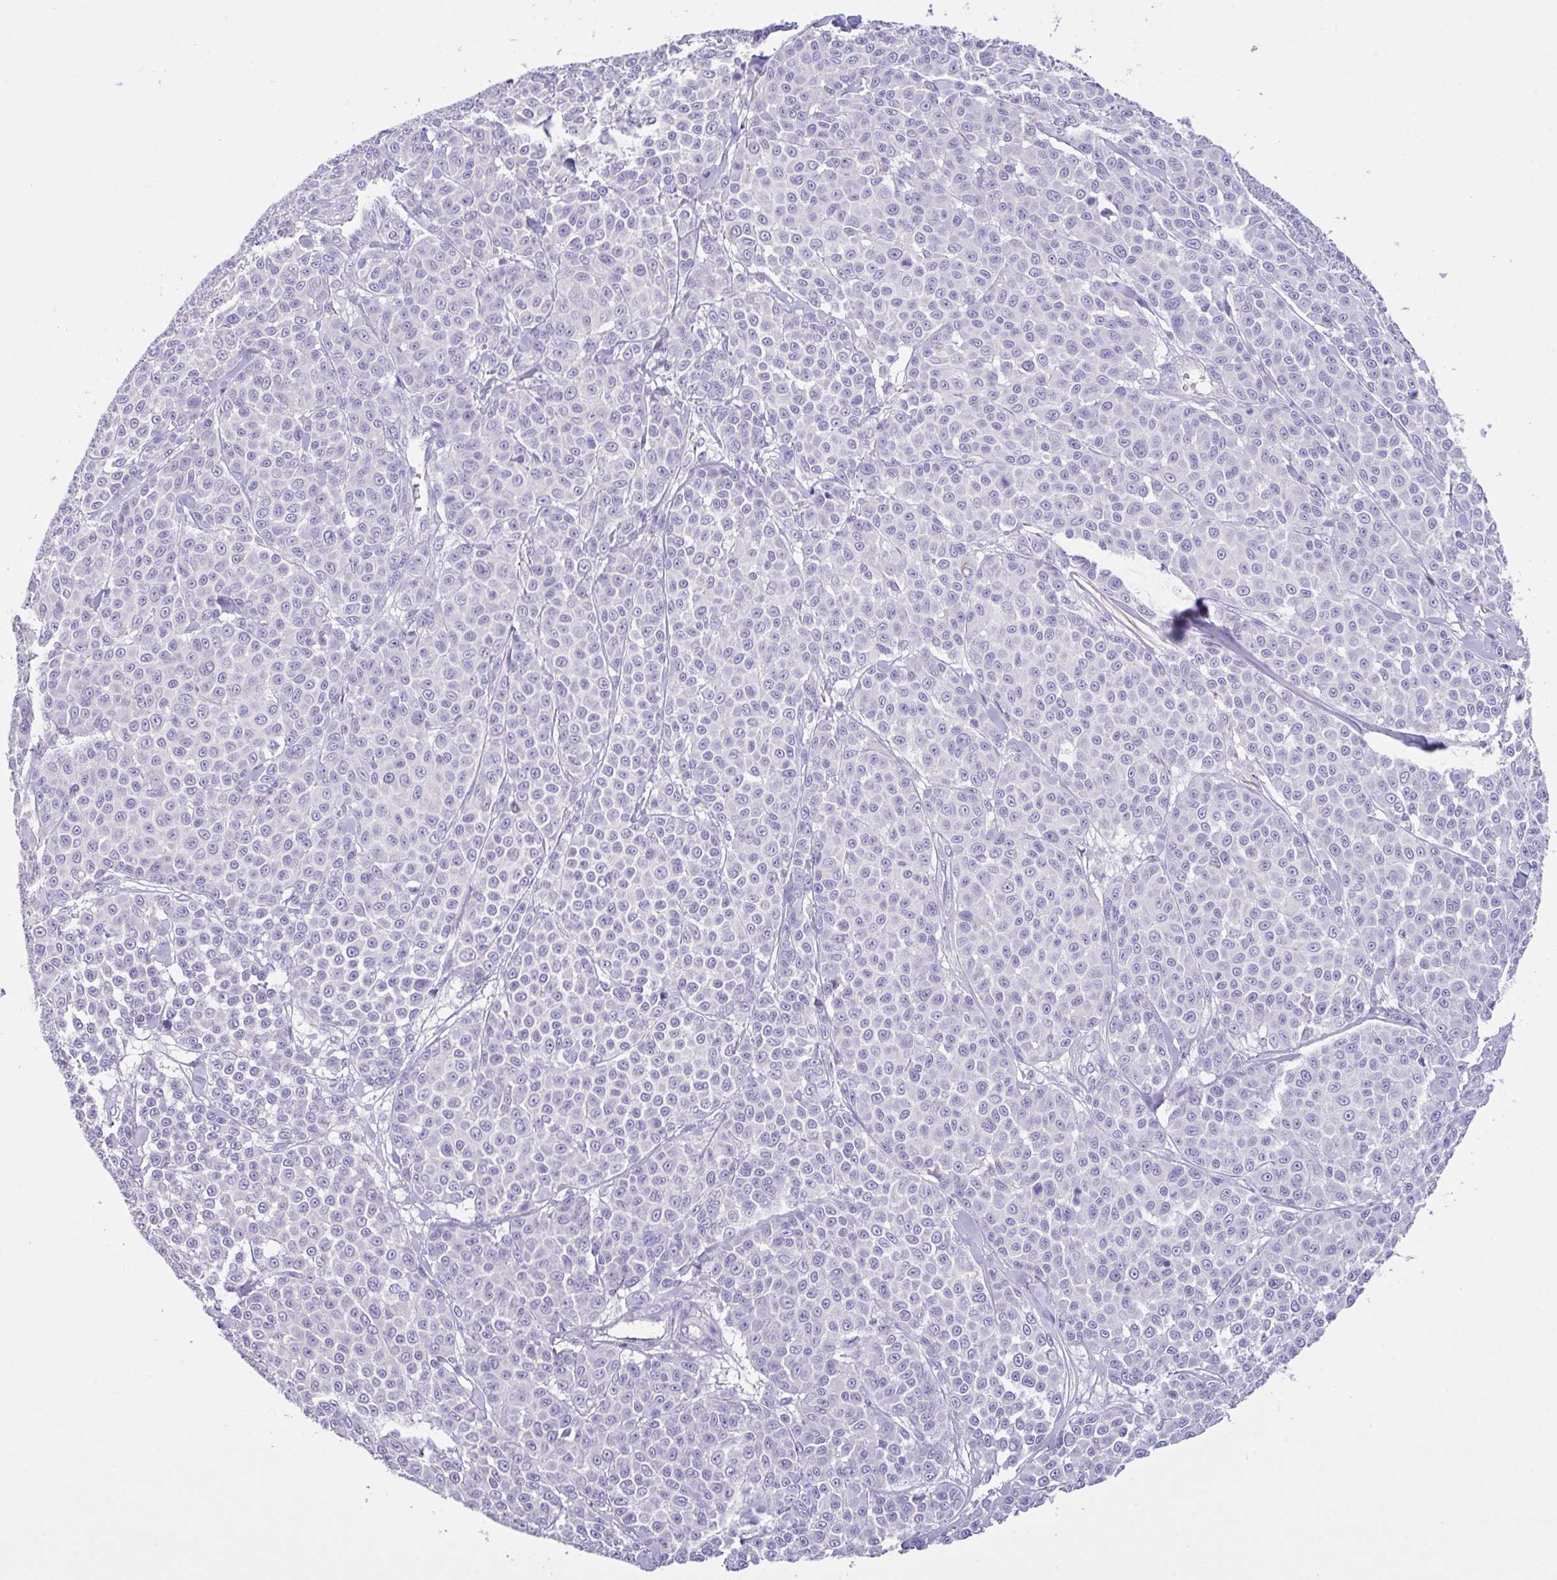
{"staining": {"intensity": "negative", "quantity": "none", "location": "none"}, "tissue": "melanoma", "cell_type": "Tumor cells", "image_type": "cancer", "snomed": [{"axis": "morphology", "description": "Malignant melanoma, NOS"}, {"axis": "topography", "description": "Skin"}], "caption": "Tumor cells are negative for protein expression in human malignant melanoma.", "gene": "CA10", "patient": {"sex": "male", "age": 46}}